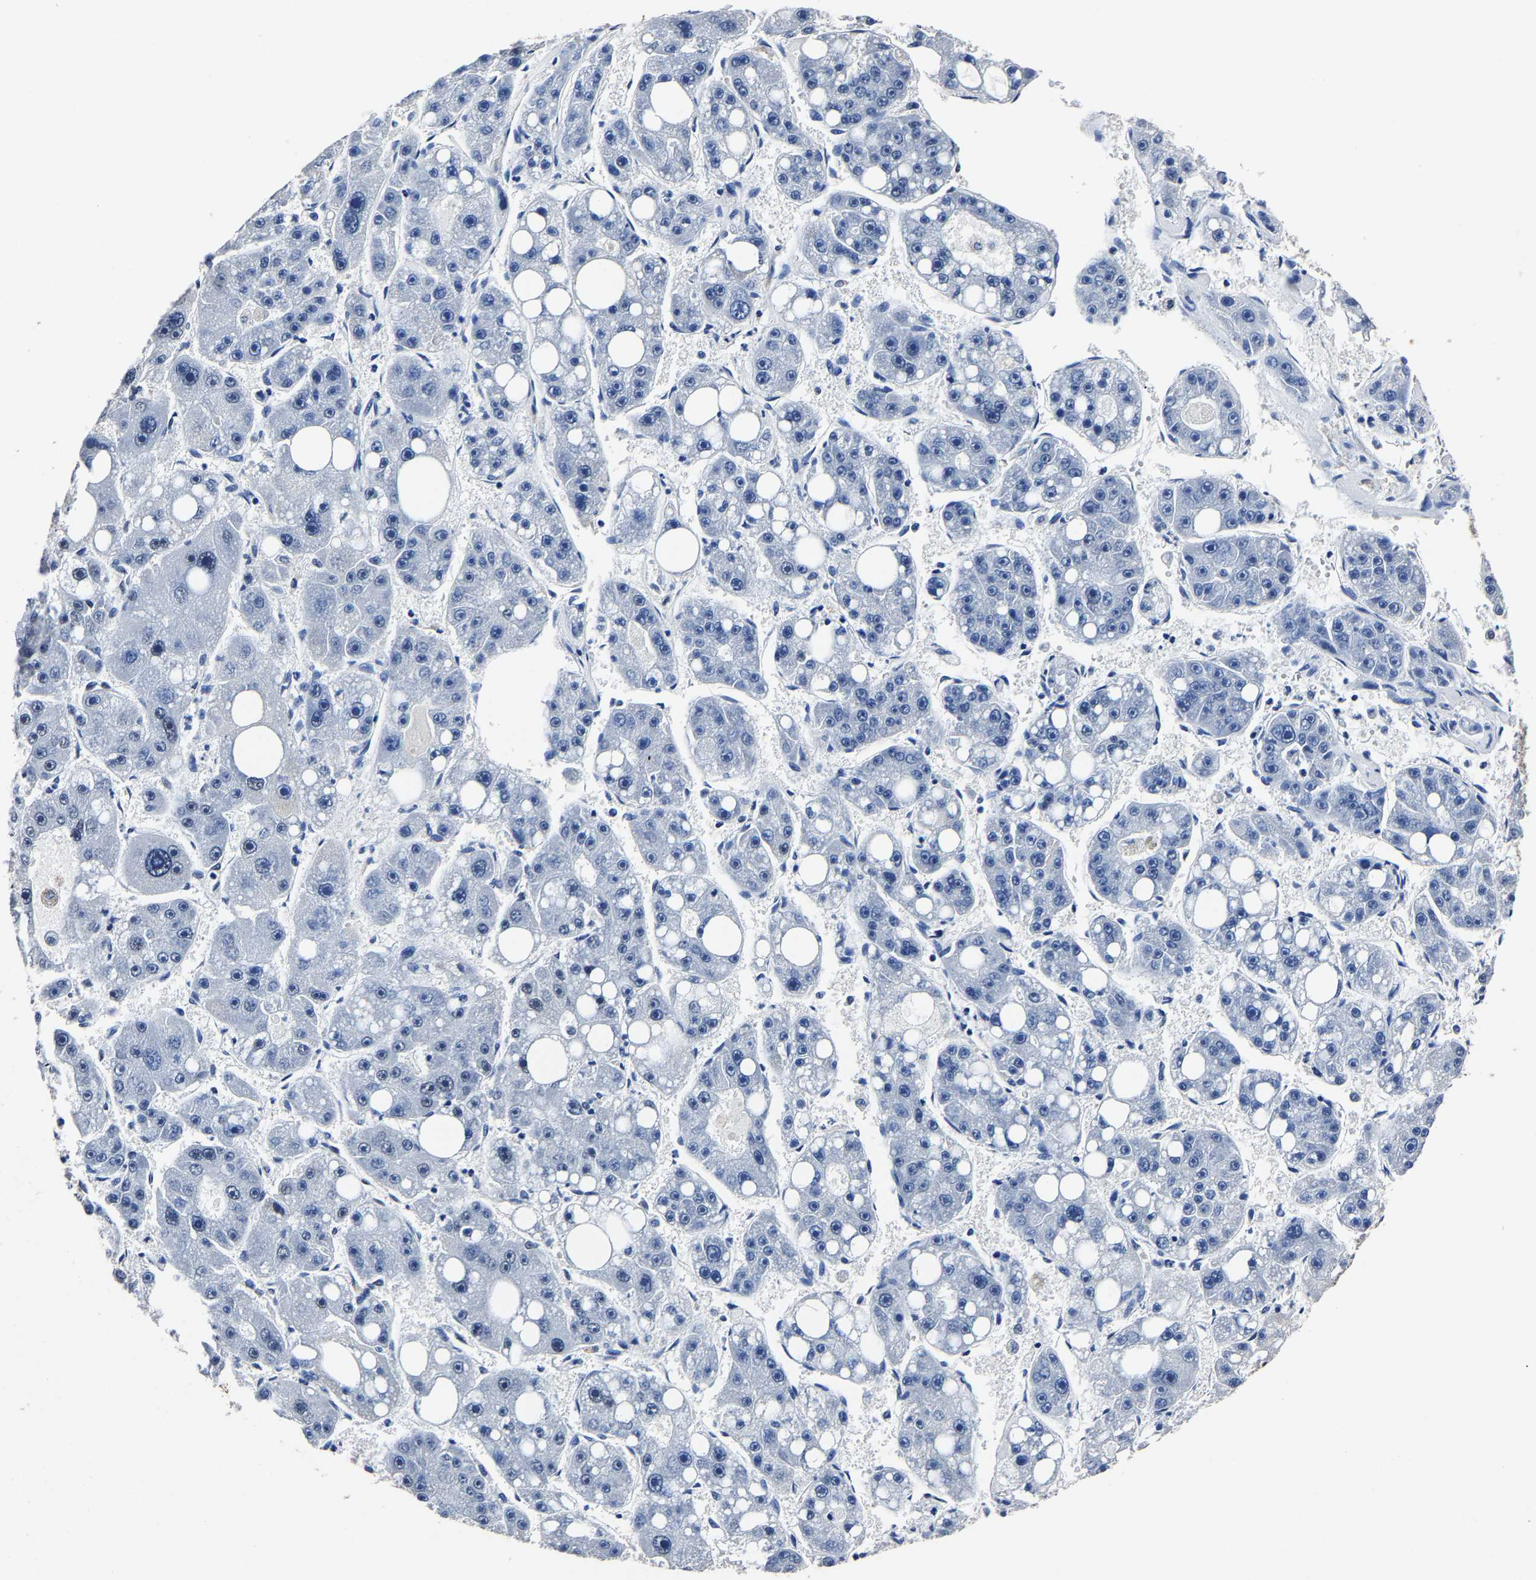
{"staining": {"intensity": "negative", "quantity": "none", "location": "none"}, "tissue": "liver cancer", "cell_type": "Tumor cells", "image_type": "cancer", "snomed": [{"axis": "morphology", "description": "Carcinoma, Hepatocellular, NOS"}, {"axis": "topography", "description": "Liver"}], "caption": "Tumor cells show no significant protein staining in liver cancer (hepatocellular carcinoma).", "gene": "RBM45", "patient": {"sex": "female", "age": 61}}